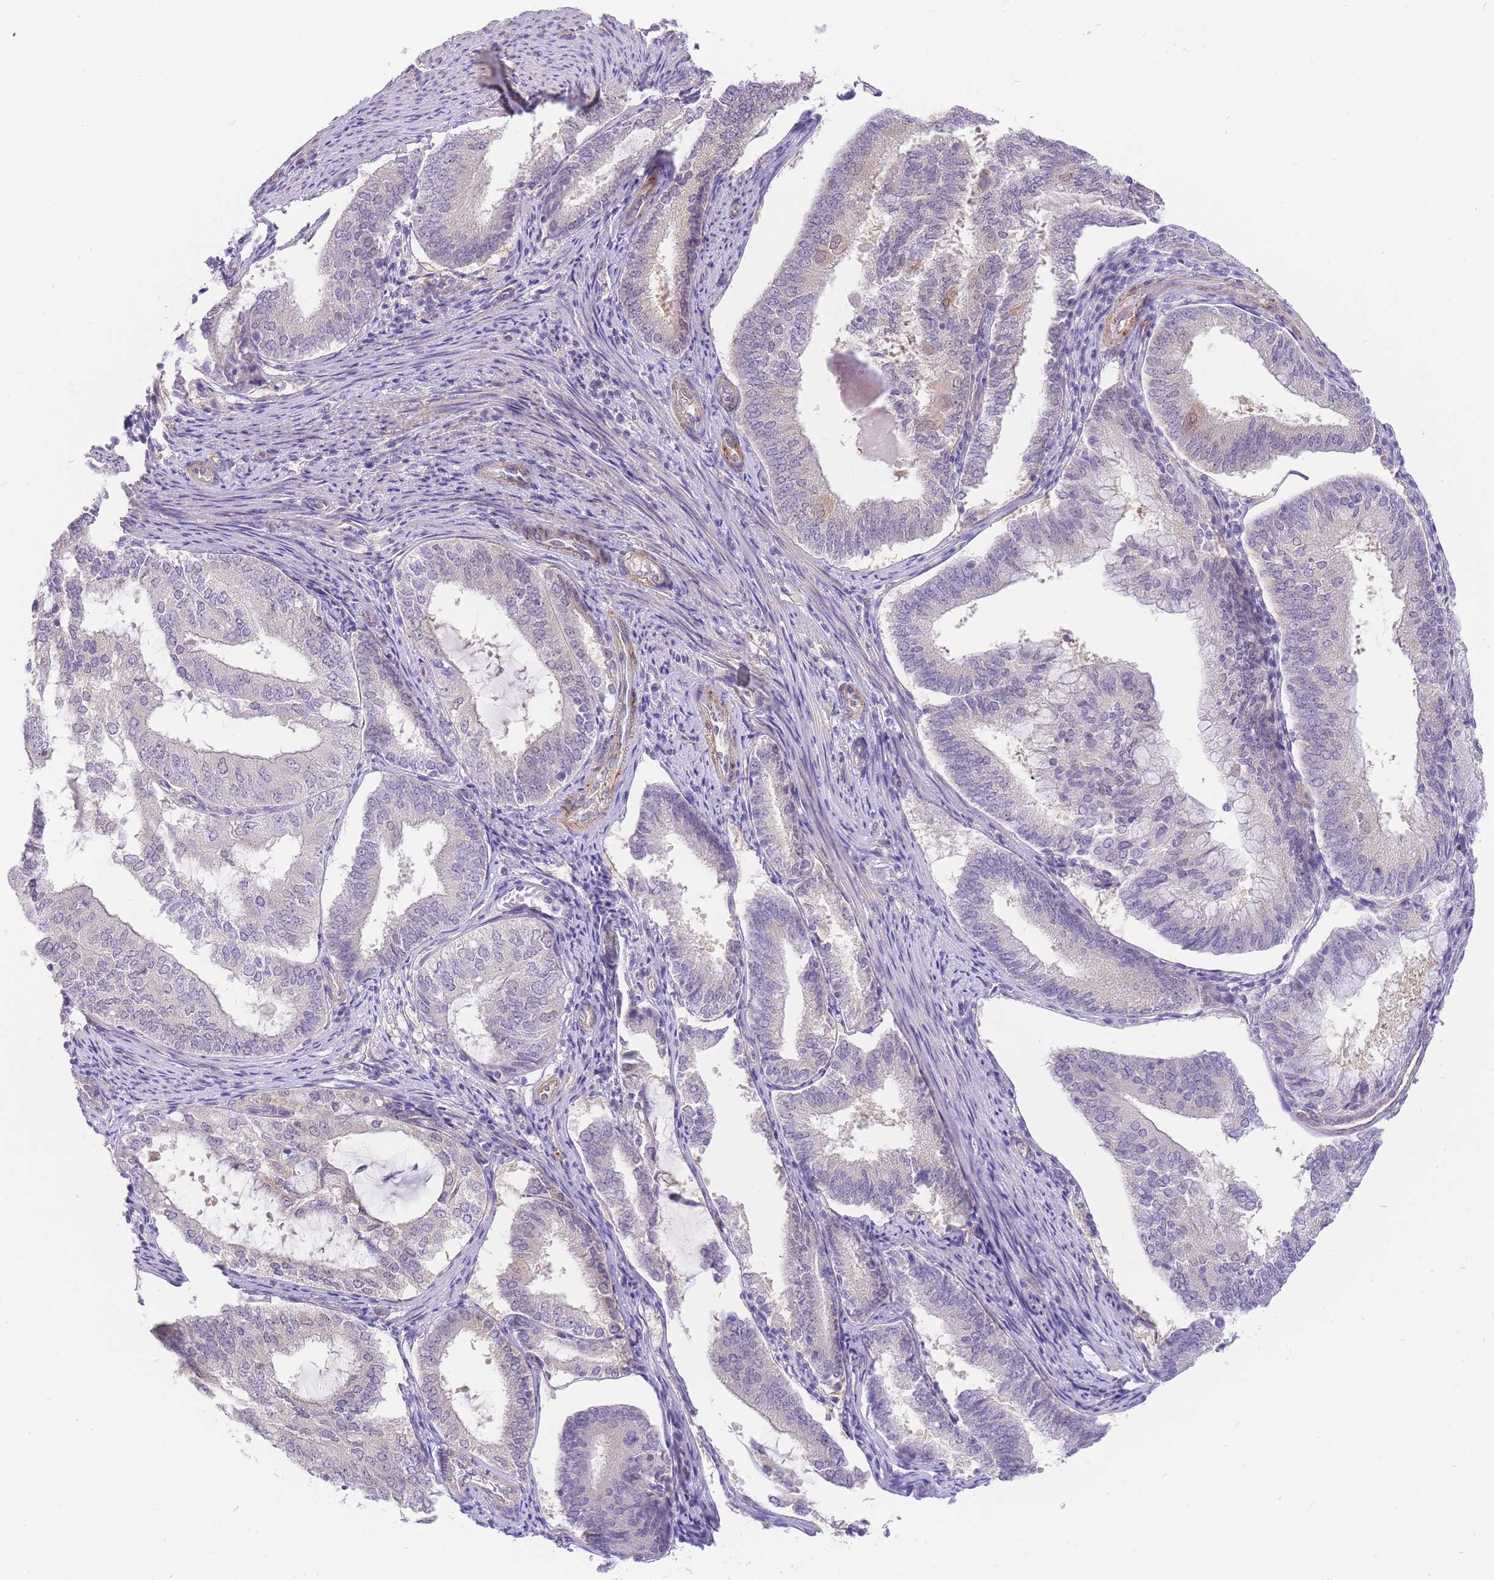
{"staining": {"intensity": "negative", "quantity": "none", "location": "none"}, "tissue": "endometrial cancer", "cell_type": "Tumor cells", "image_type": "cancer", "snomed": [{"axis": "morphology", "description": "Adenocarcinoma, NOS"}, {"axis": "topography", "description": "Endometrium"}], "caption": "High magnification brightfield microscopy of endometrial cancer stained with DAB (3,3'-diaminobenzidine) (brown) and counterstained with hematoxylin (blue): tumor cells show no significant positivity.", "gene": "S100PBP", "patient": {"sex": "female", "age": 81}}